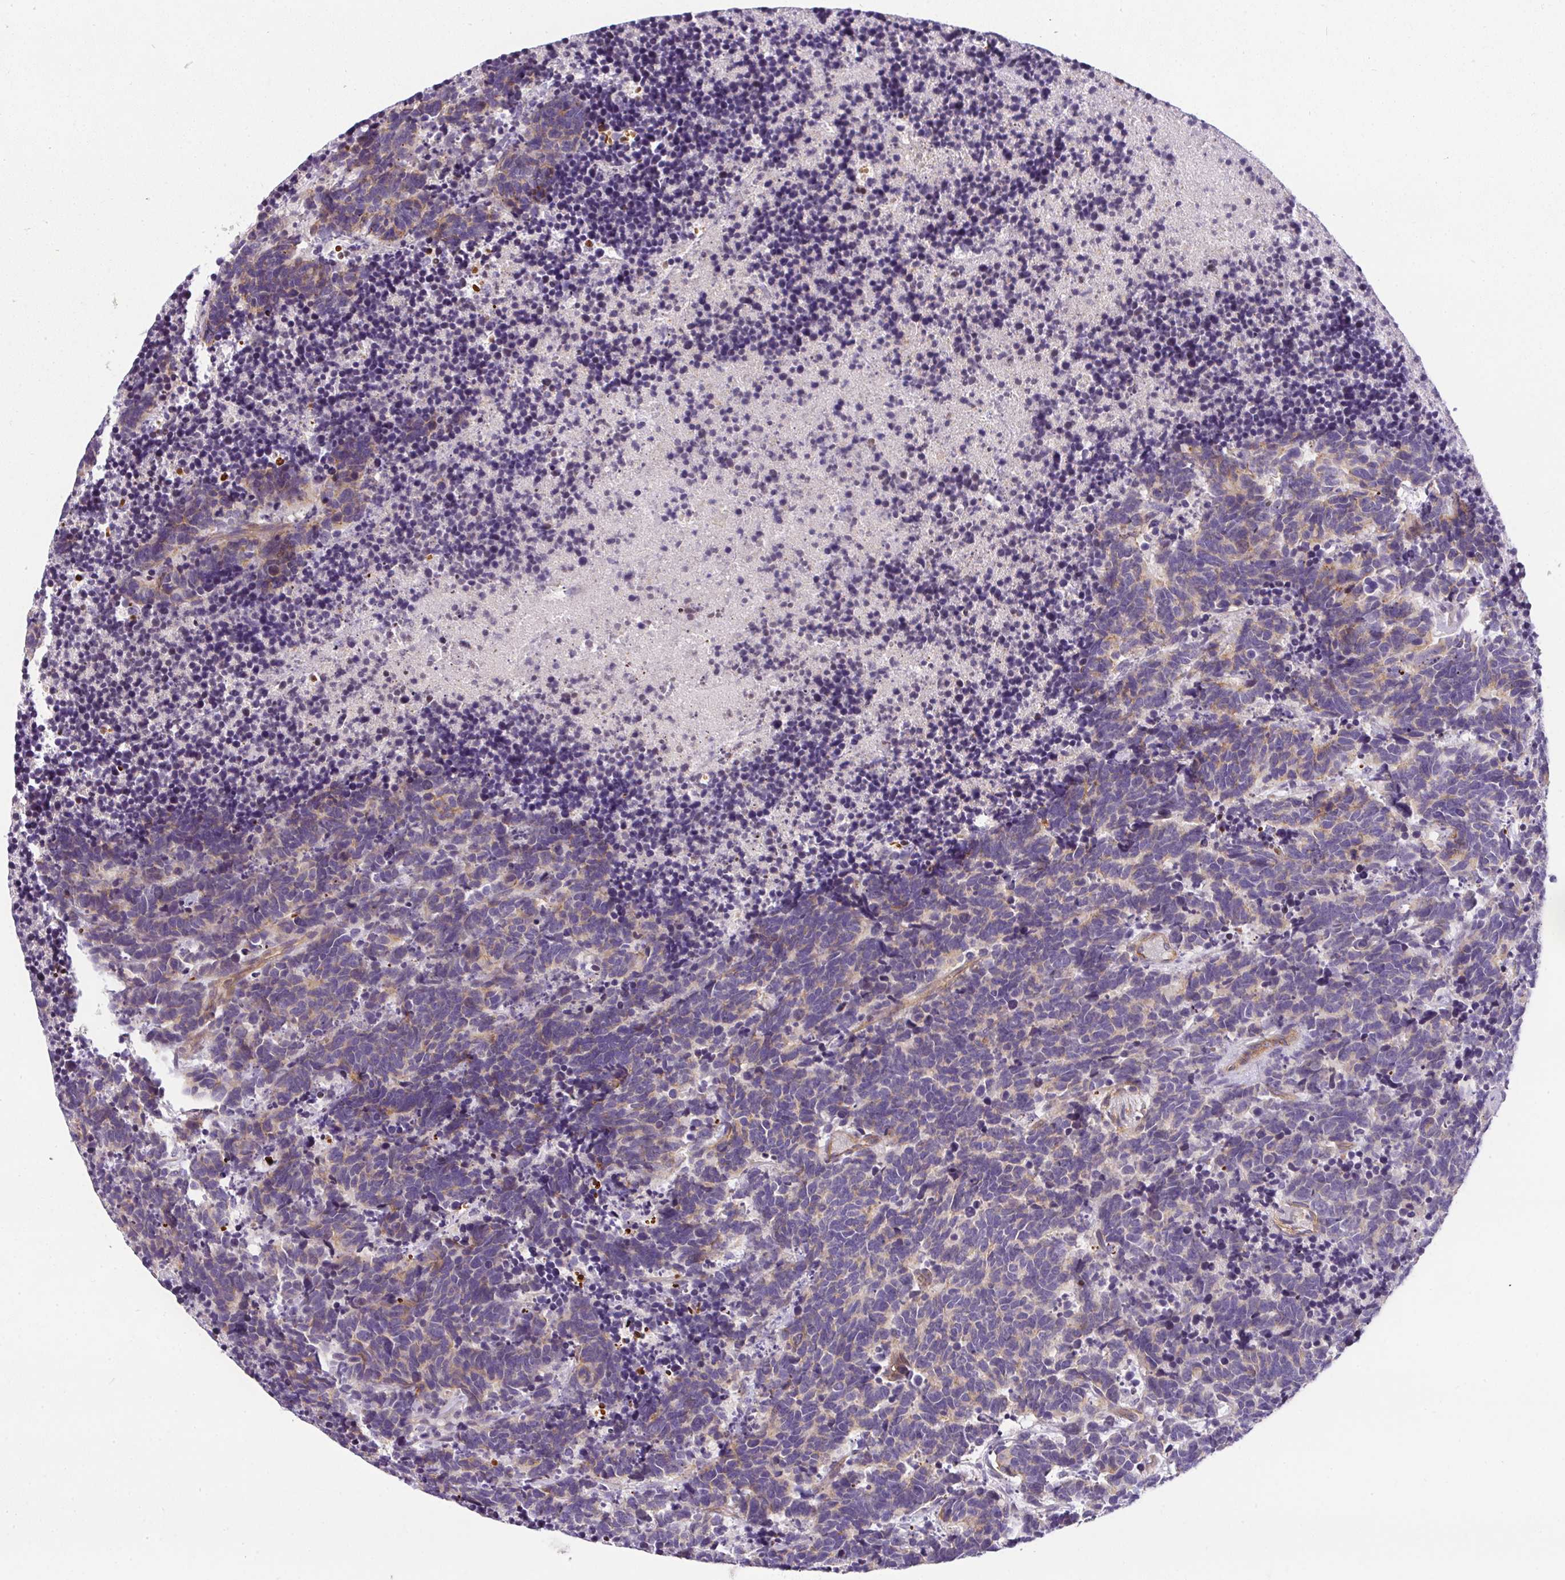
{"staining": {"intensity": "negative", "quantity": "none", "location": "none"}, "tissue": "carcinoid", "cell_type": "Tumor cells", "image_type": "cancer", "snomed": [{"axis": "morphology", "description": "Carcinoma, NOS"}, {"axis": "morphology", "description": "Carcinoid, malignant, NOS"}, {"axis": "topography", "description": "Urinary bladder"}], "caption": "Carcinoid was stained to show a protein in brown. There is no significant staining in tumor cells. (DAB IHC, high magnification).", "gene": "OR11H4", "patient": {"sex": "male", "age": 57}}